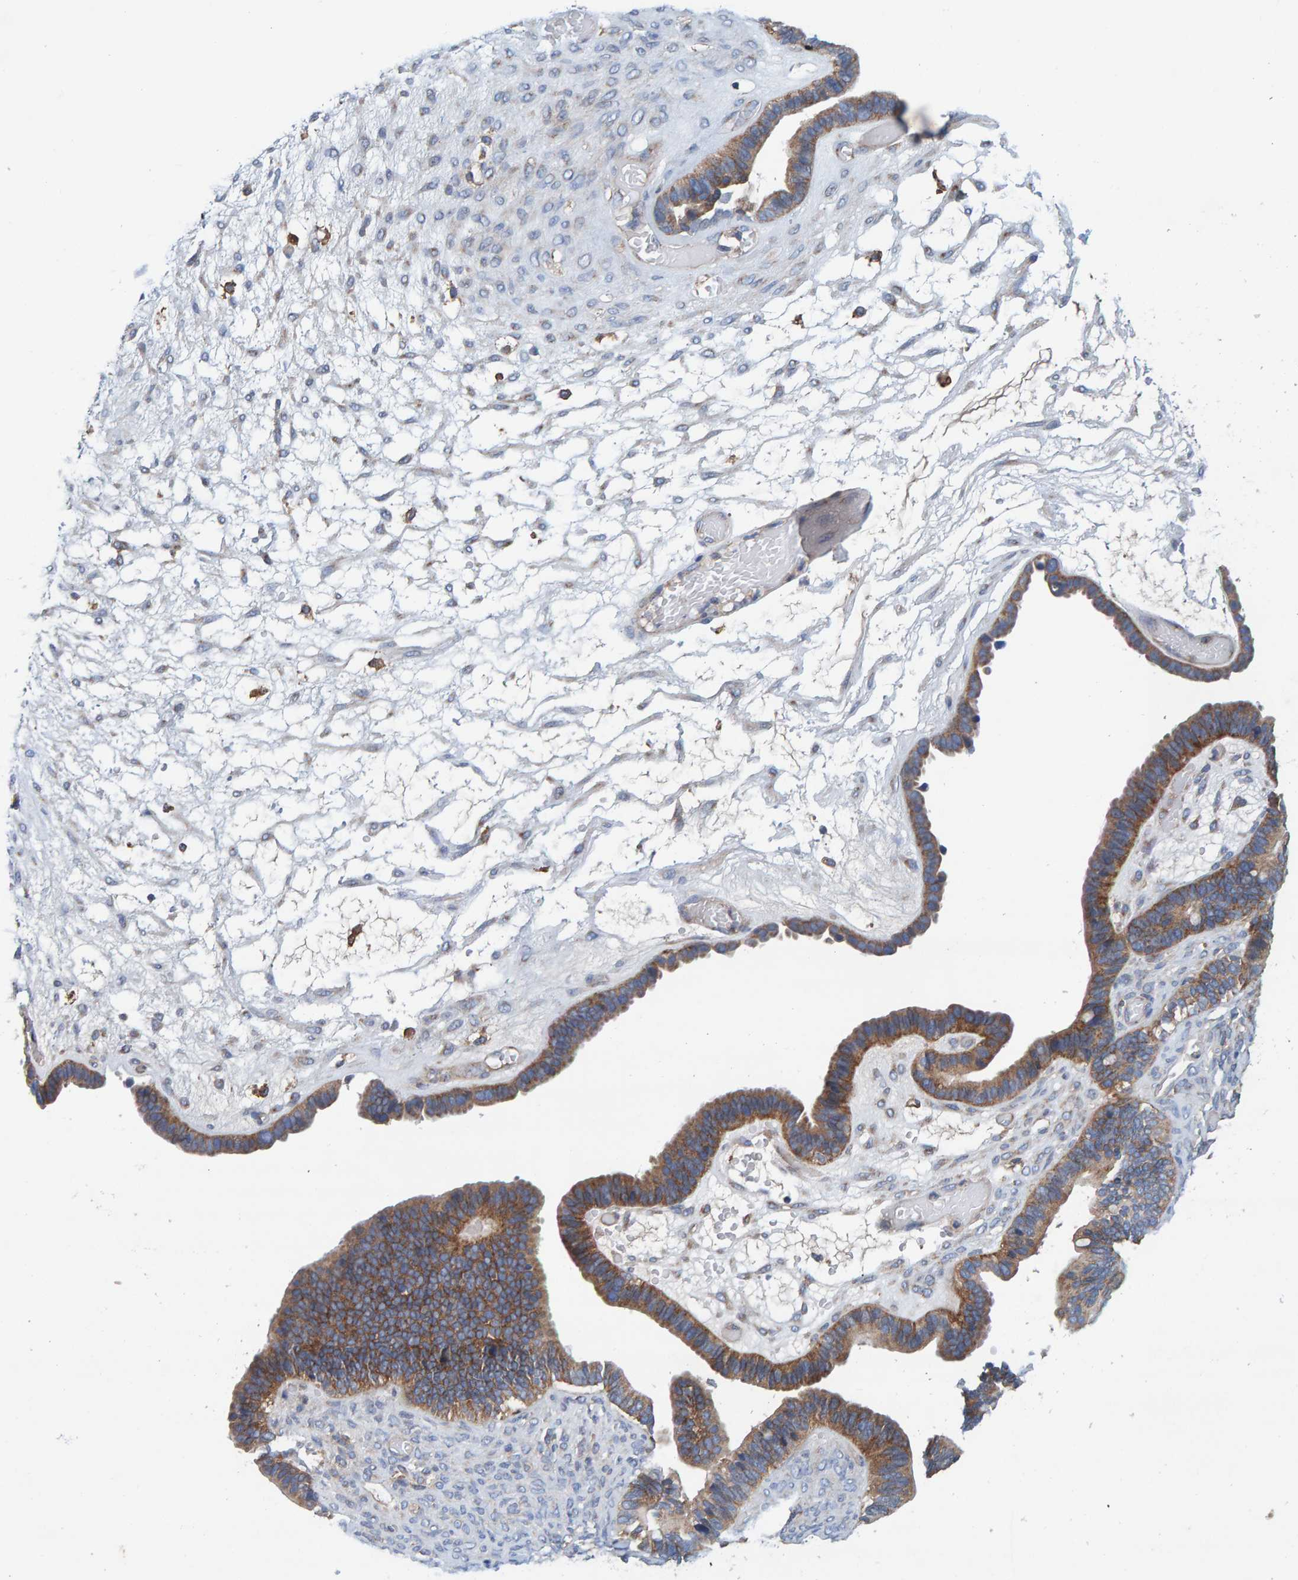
{"staining": {"intensity": "moderate", "quantity": ">75%", "location": "cytoplasmic/membranous"}, "tissue": "ovarian cancer", "cell_type": "Tumor cells", "image_type": "cancer", "snomed": [{"axis": "morphology", "description": "Cystadenocarcinoma, serous, NOS"}, {"axis": "topography", "description": "Ovary"}], "caption": "Immunohistochemical staining of serous cystadenocarcinoma (ovarian) exhibits medium levels of moderate cytoplasmic/membranous protein expression in about >75% of tumor cells. (IHC, brightfield microscopy, high magnification).", "gene": "MKLN1", "patient": {"sex": "female", "age": 56}}